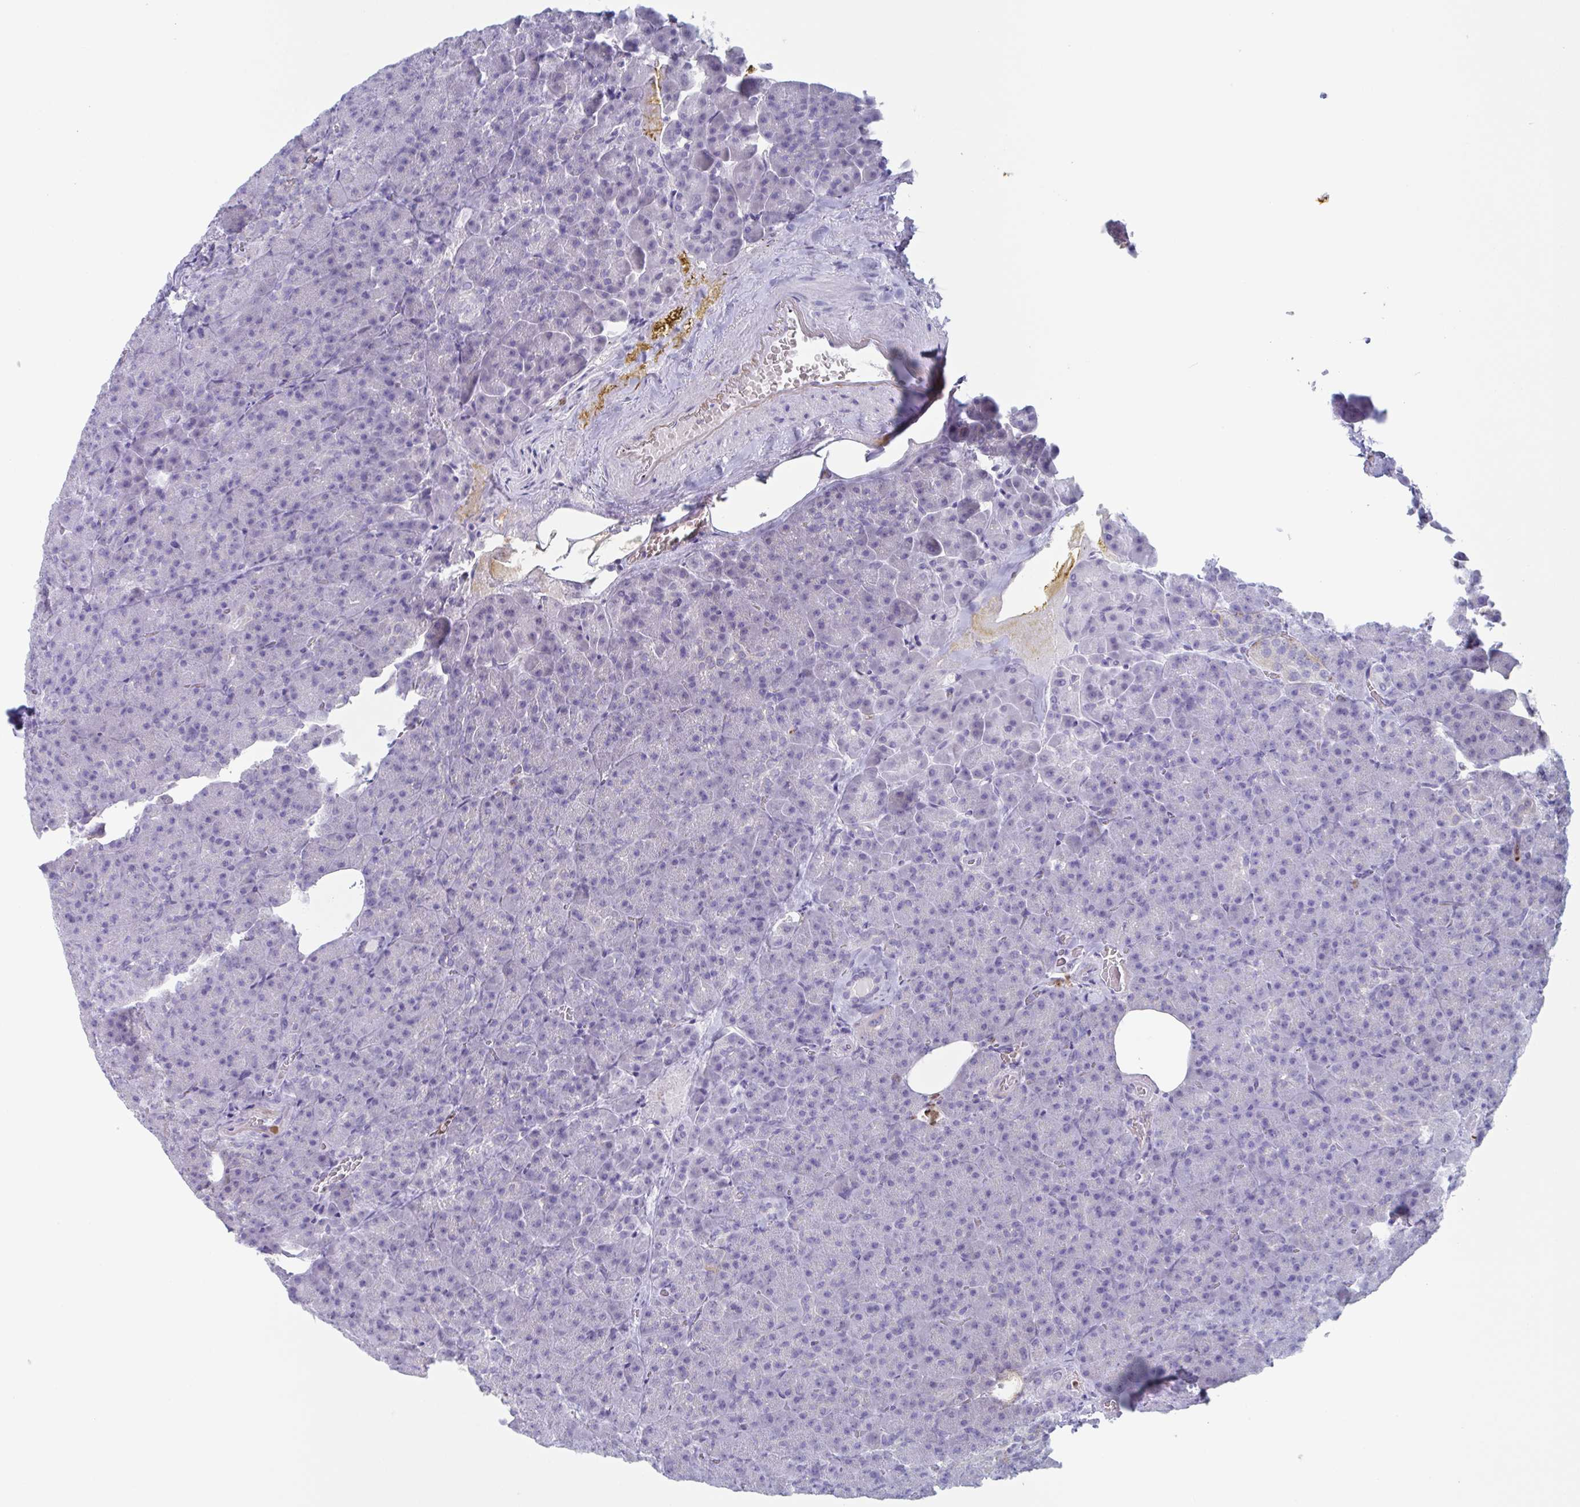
{"staining": {"intensity": "weak", "quantity": "<25%", "location": "cytoplasmic/membranous"}, "tissue": "pancreas", "cell_type": "Exocrine glandular cells", "image_type": "normal", "snomed": [{"axis": "morphology", "description": "Normal tissue, NOS"}, {"axis": "topography", "description": "Pancreas"}], "caption": "Micrograph shows no protein positivity in exocrine glandular cells of normal pancreas.", "gene": "CYP4F11", "patient": {"sex": "female", "age": 74}}